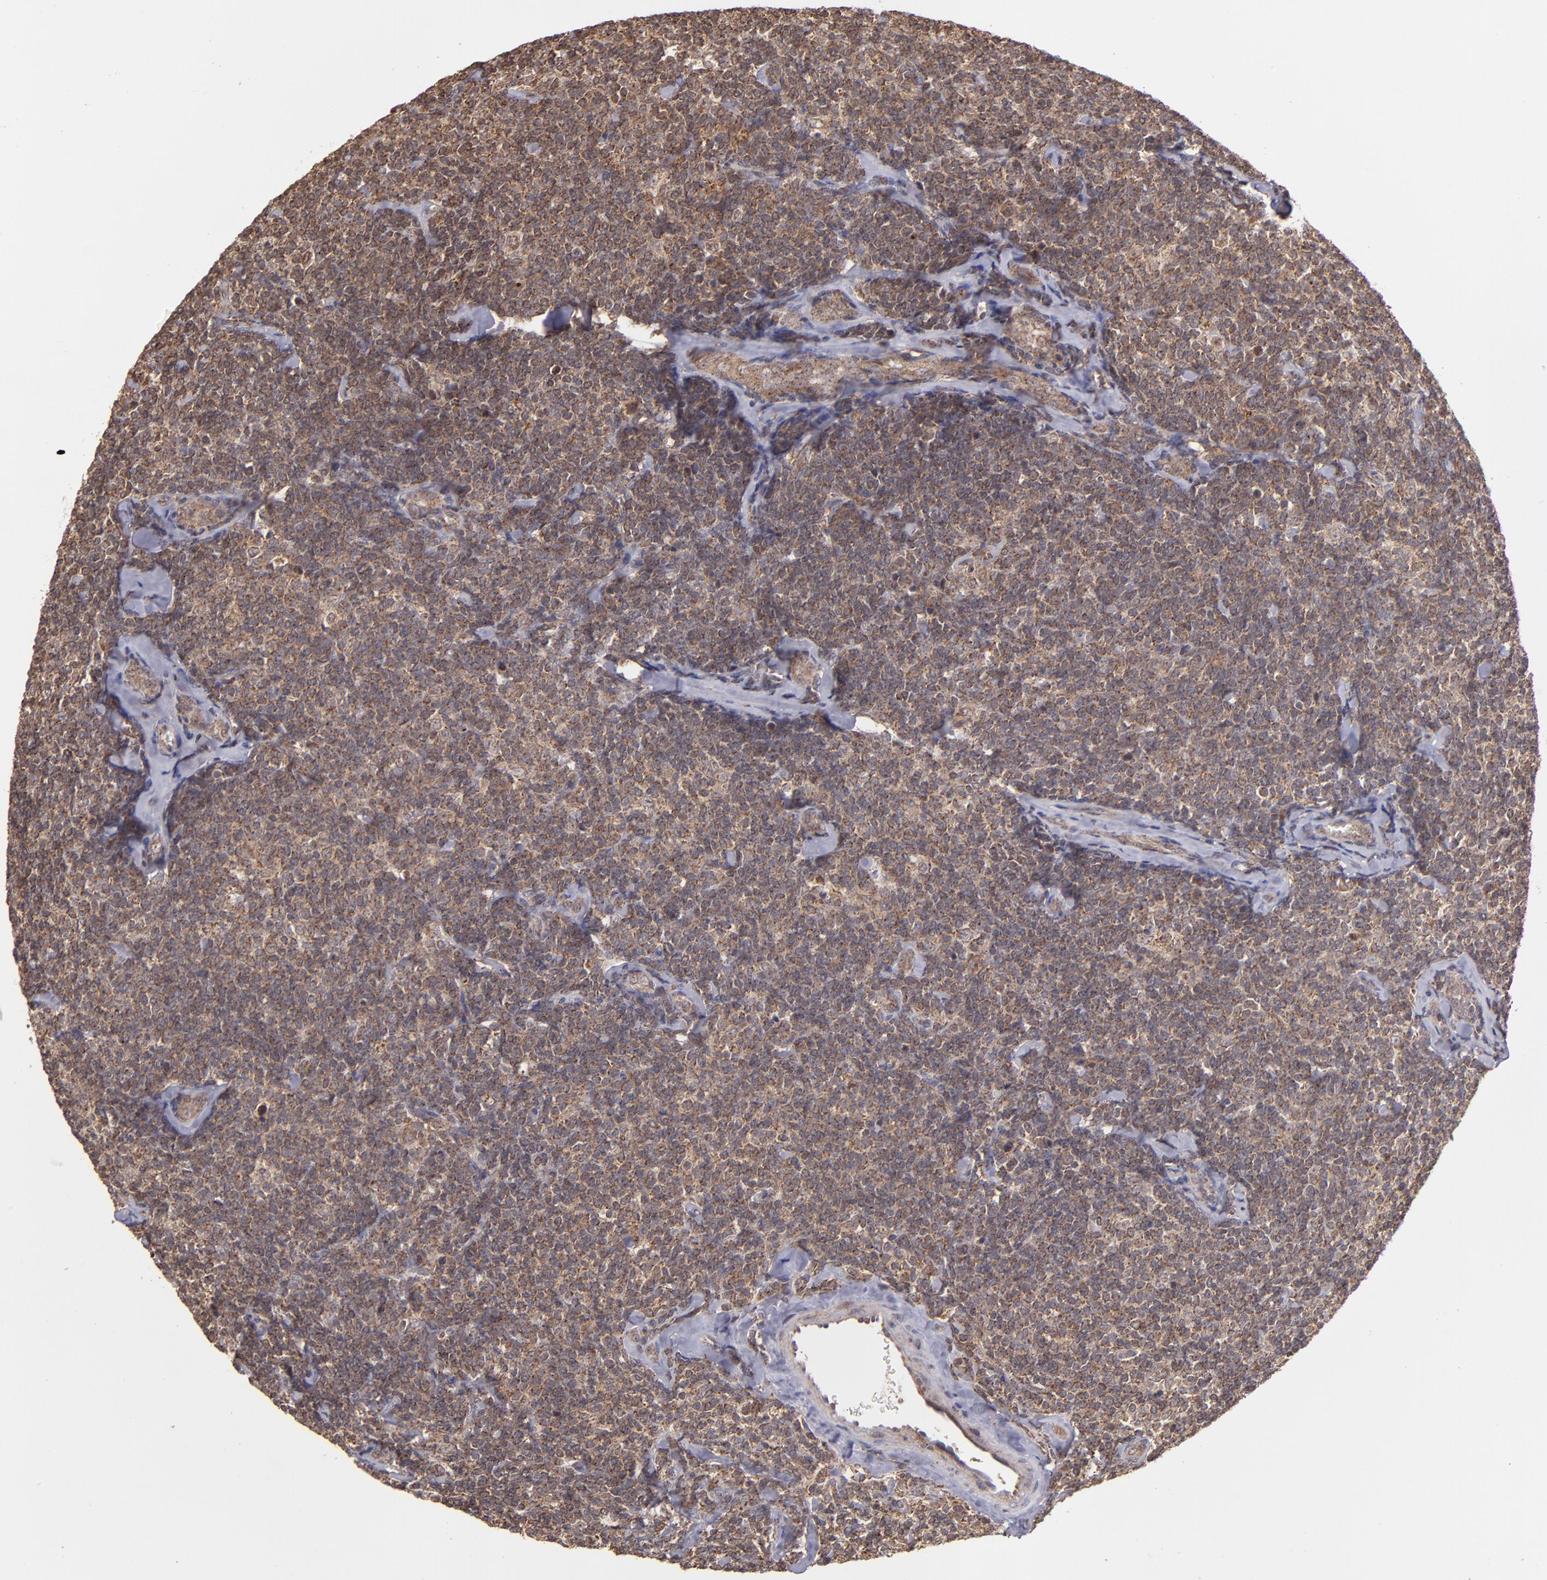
{"staining": {"intensity": "moderate", "quantity": ">75%", "location": "cytoplasmic/membranous"}, "tissue": "lymphoma", "cell_type": "Tumor cells", "image_type": "cancer", "snomed": [{"axis": "morphology", "description": "Malignant lymphoma, non-Hodgkin's type, Low grade"}, {"axis": "topography", "description": "Lymph node"}], "caption": "Malignant lymphoma, non-Hodgkin's type (low-grade) tissue displays moderate cytoplasmic/membranous staining in about >75% of tumor cells Using DAB (3,3'-diaminobenzidine) (brown) and hematoxylin (blue) stains, captured at high magnification using brightfield microscopy.", "gene": "ZFYVE1", "patient": {"sex": "female", "age": 56}}